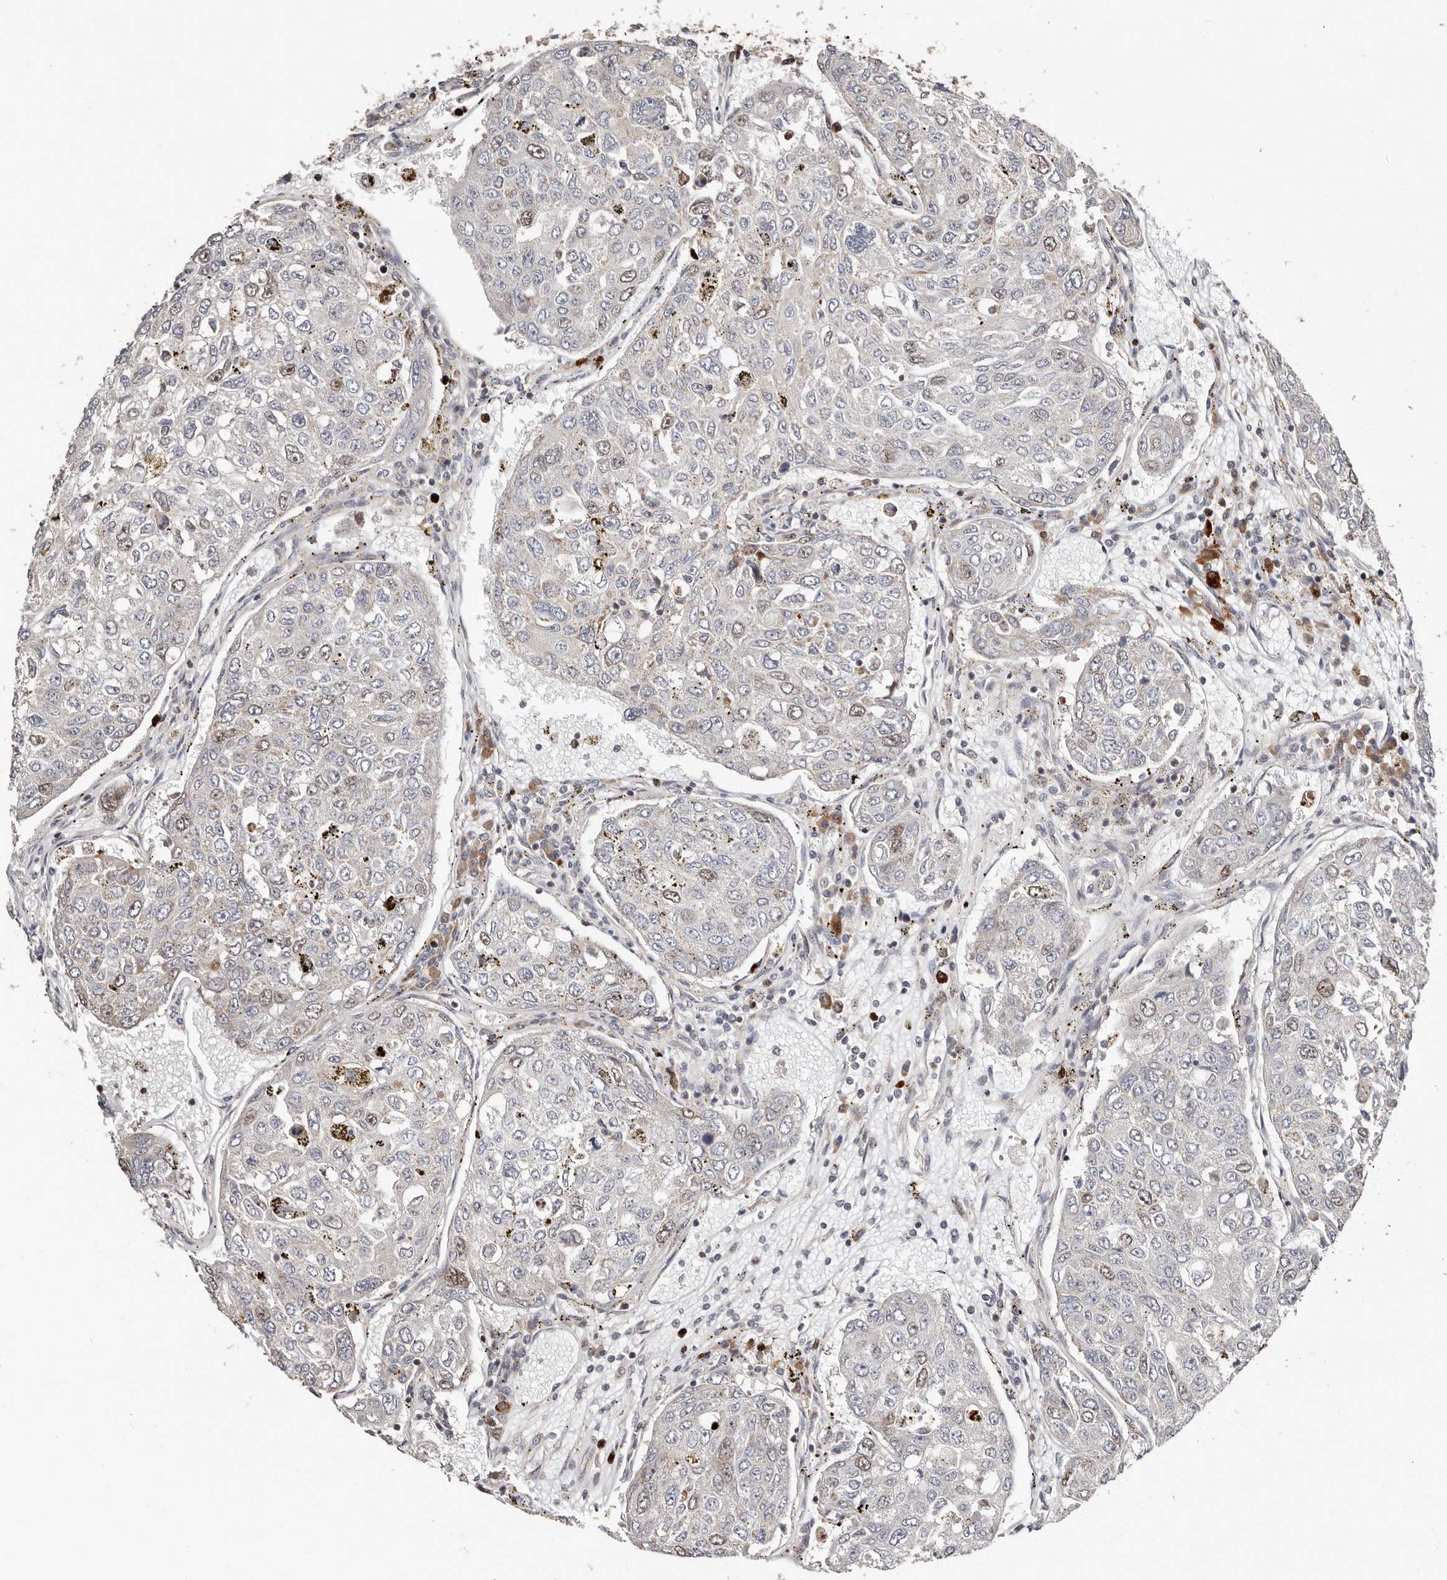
{"staining": {"intensity": "weak", "quantity": "<25%", "location": "nuclear"}, "tissue": "urothelial cancer", "cell_type": "Tumor cells", "image_type": "cancer", "snomed": [{"axis": "morphology", "description": "Urothelial carcinoma, High grade"}, {"axis": "topography", "description": "Lymph node"}, {"axis": "topography", "description": "Urinary bladder"}], "caption": "A high-resolution histopathology image shows immunohistochemistry staining of urothelial carcinoma (high-grade), which shows no significant staining in tumor cells. (DAB IHC visualized using brightfield microscopy, high magnification).", "gene": "SMYD4", "patient": {"sex": "male", "age": 51}}